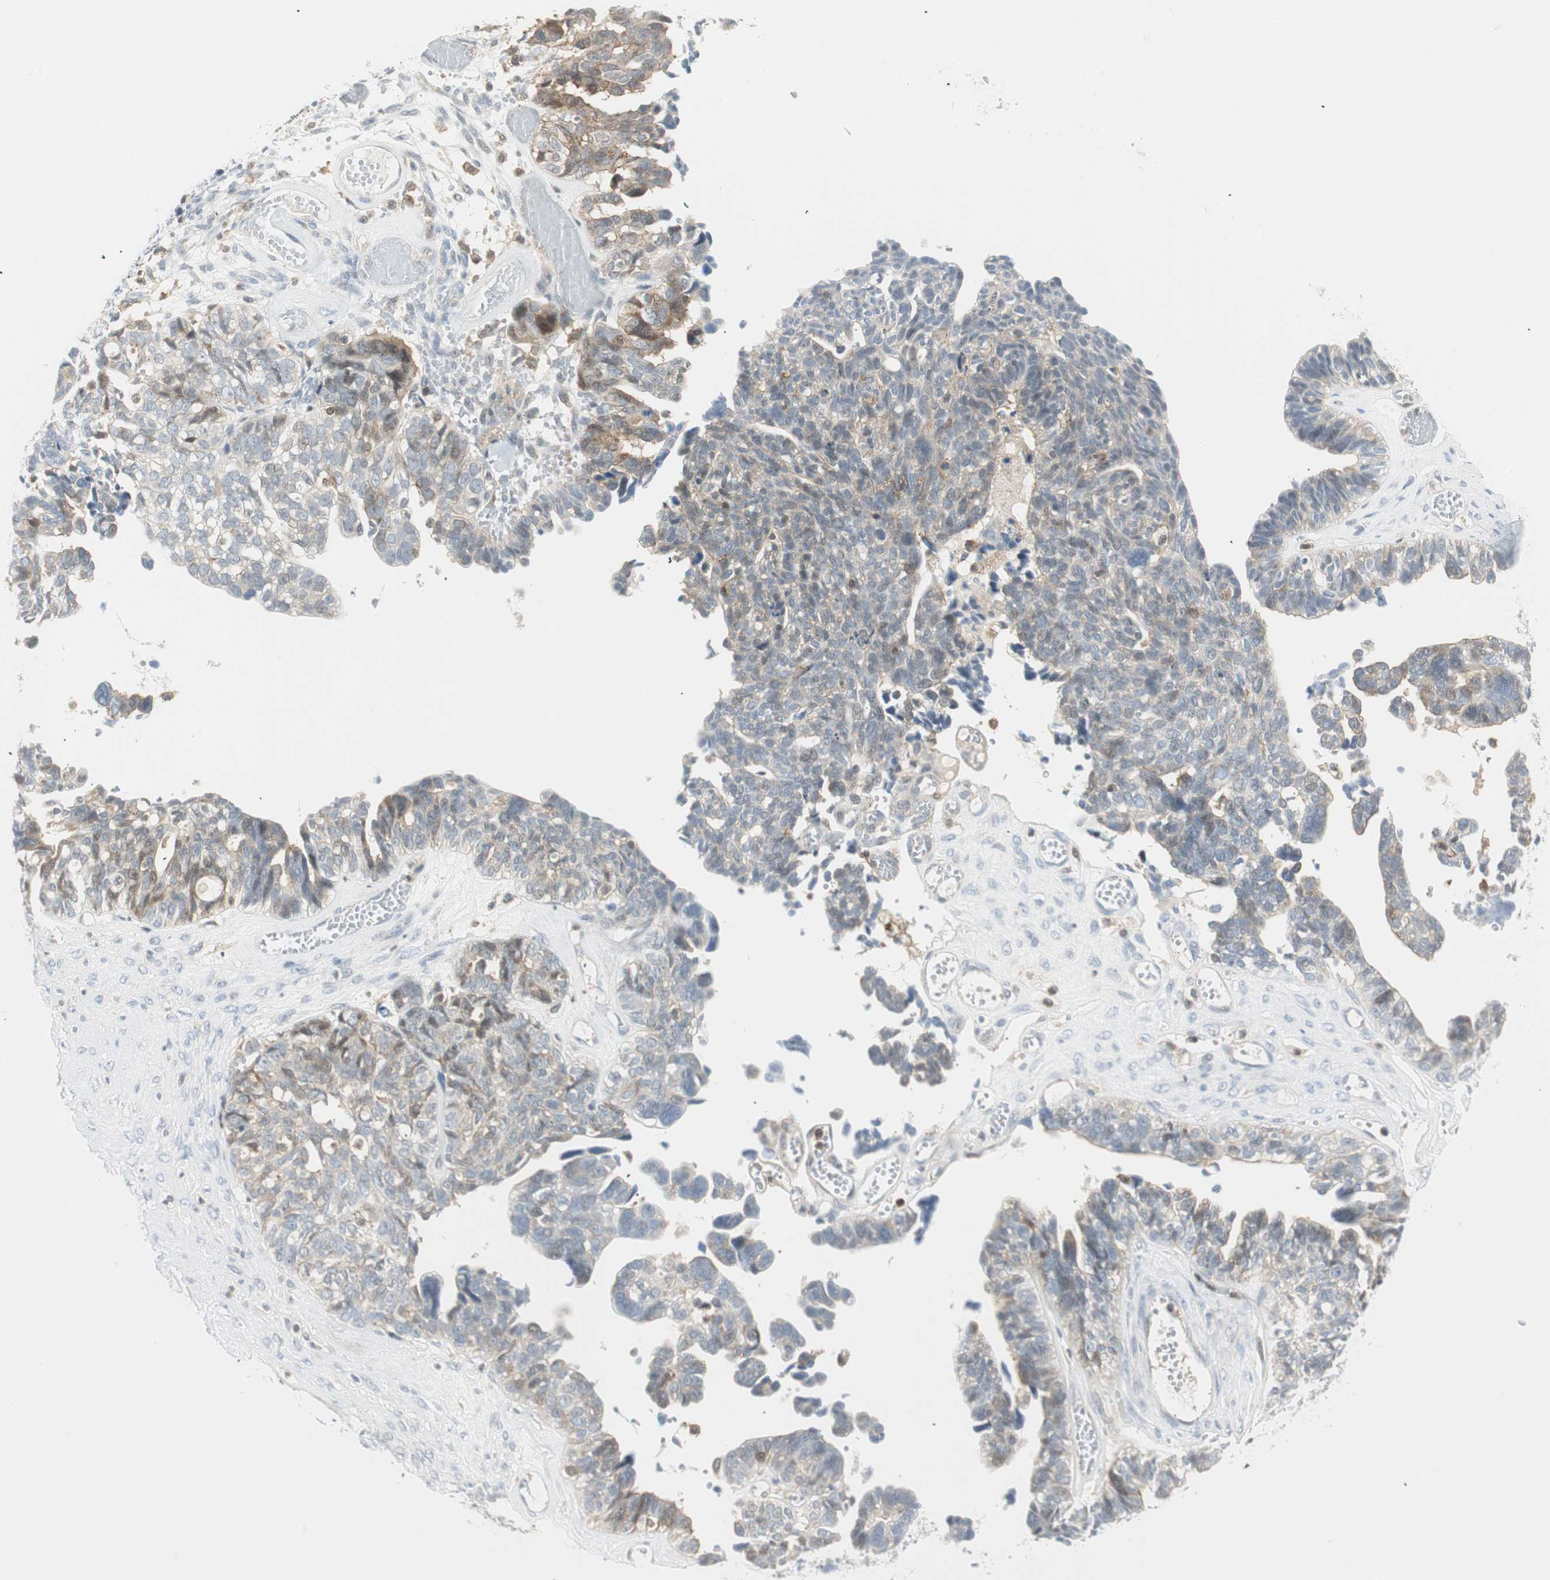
{"staining": {"intensity": "moderate", "quantity": "<25%", "location": "cytoplasmic/membranous"}, "tissue": "ovarian cancer", "cell_type": "Tumor cells", "image_type": "cancer", "snomed": [{"axis": "morphology", "description": "Cystadenocarcinoma, serous, NOS"}, {"axis": "topography", "description": "Ovary"}], "caption": "The photomicrograph exhibits immunohistochemical staining of serous cystadenocarcinoma (ovarian). There is moderate cytoplasmic/membranous expression is present in about <25% of tumor cells.", "gene": "PPP1CA", "patient": {"sex": "female", "age": 79}}